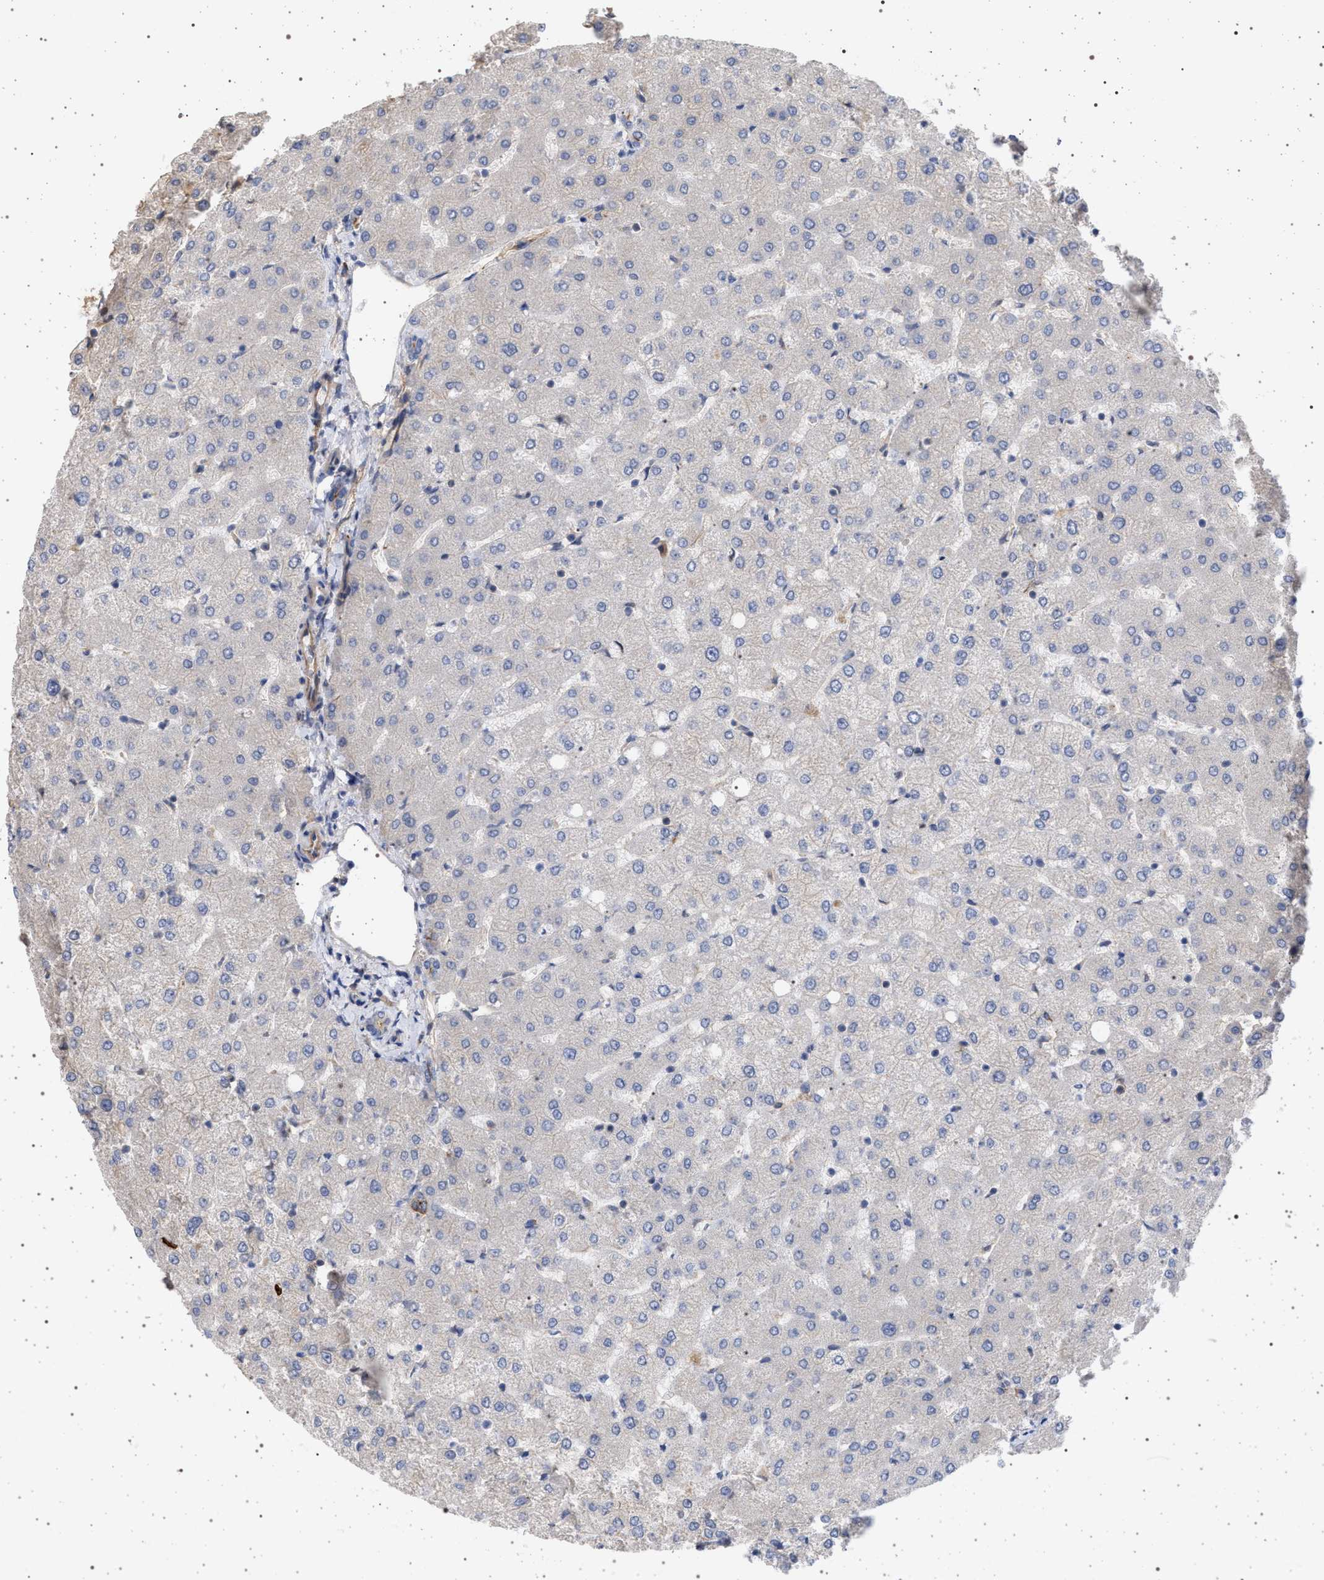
{"staining": {"intensity": "moderate", "quantity": "<25%", "location": "cytoplasmic/membranous"}, "tissue": "liver", "cell_type": "Cholangiocytes", "image_type": "normal", "snomed": [{"axis": "morphology", "description": "Normal tissue, NOS"}, {"axis": "topography", "description": "Liver"}], "caption": "Protein staining of normal liver exhibits moderate cytoplasmic/membranous expression in about <25% of cholangiocytes. (DAB IHC, brown staining for protein, blue staining for nuclei).", "gene": "IFT20", "patient": {"sex": "female", "age": 54}}